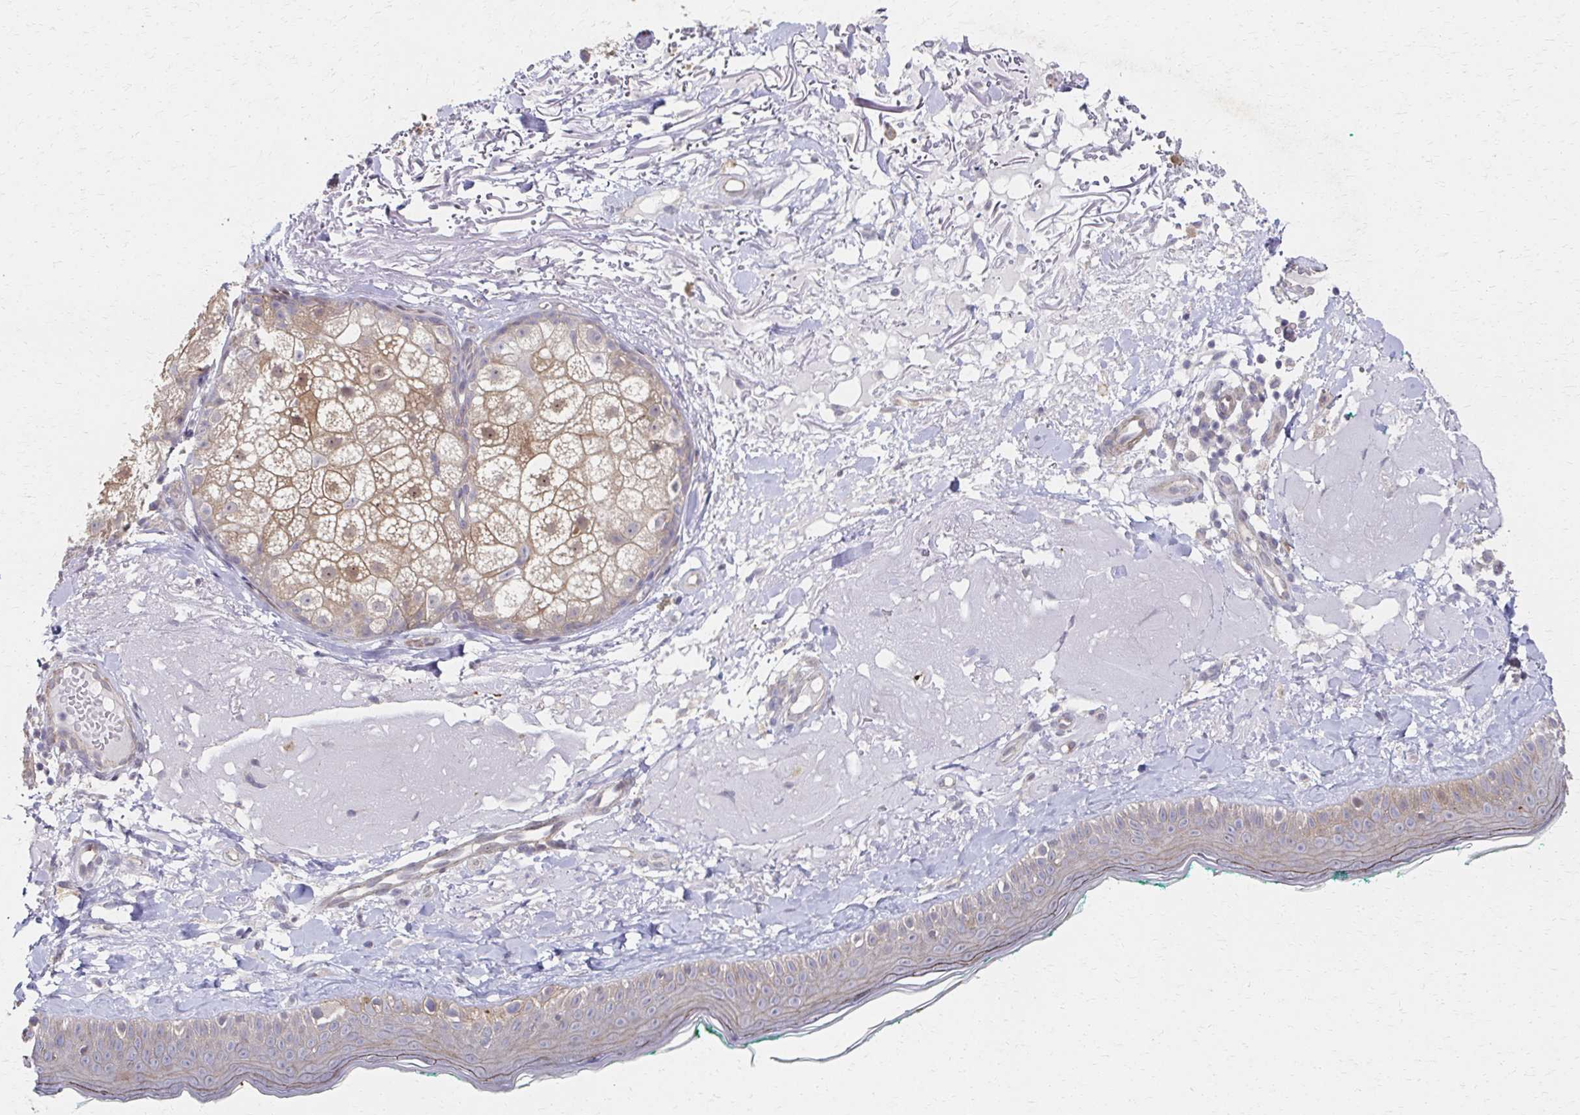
{"staining": {"intensity": "negative", "quantity": "none", "location": "none"}, "tissue": "skin", "cell_type": "Fibroblasts", "image_type": "normal", "snomed": [{"axis": "morphology", "description": "Normal tissue, NOS"}, {"axis": "topography", "description": "Skin"}], "caption": "DAB (3,3'-diaminobenzidine) immunohistochemical staining of unremarkable human skin reveals no significant expression in fibroblasts.", "gene": "EOLA1", "patient": {"sex": "male", "age": 73}}